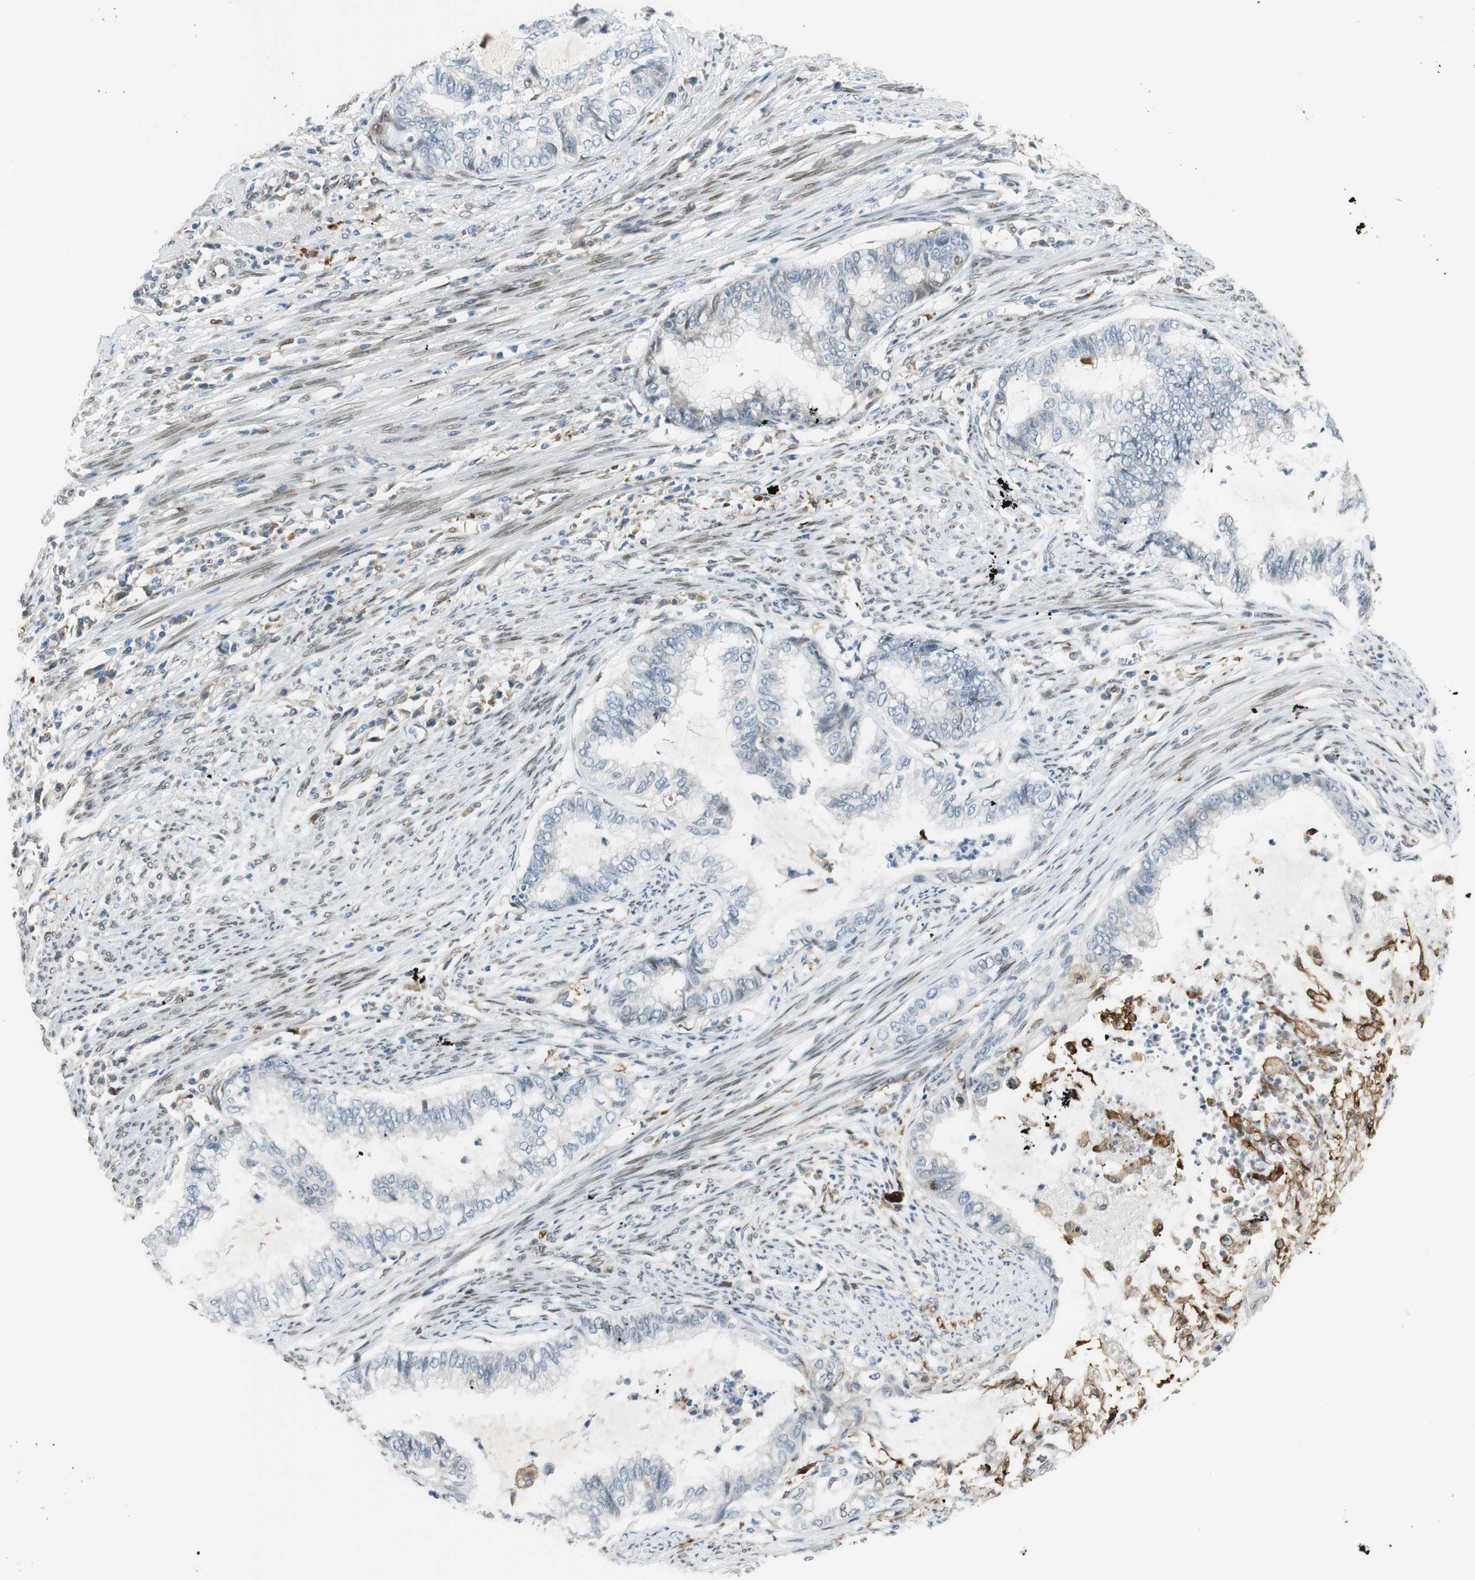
{"staining": {"intensity": "negative", "quantity": "none", "location": "none"}, "tissue": "endometrial cancer", "cell_type": "Tumor cells", "image_type": "cancer", "snomed": [{"axis": "morphology", "description": "Adenocarcinoma, NOS"}, {"axis": "topography", "description": "Endometrium"}], "caption": "Immunohistochemistry (IHC) image of human endometrial cancer (adenocarcinoma) stained for a protein (brown), which displays no staining in tumor cells.", "gene": "TMEM260", "patient": {"sex": "female", "age": 79}}